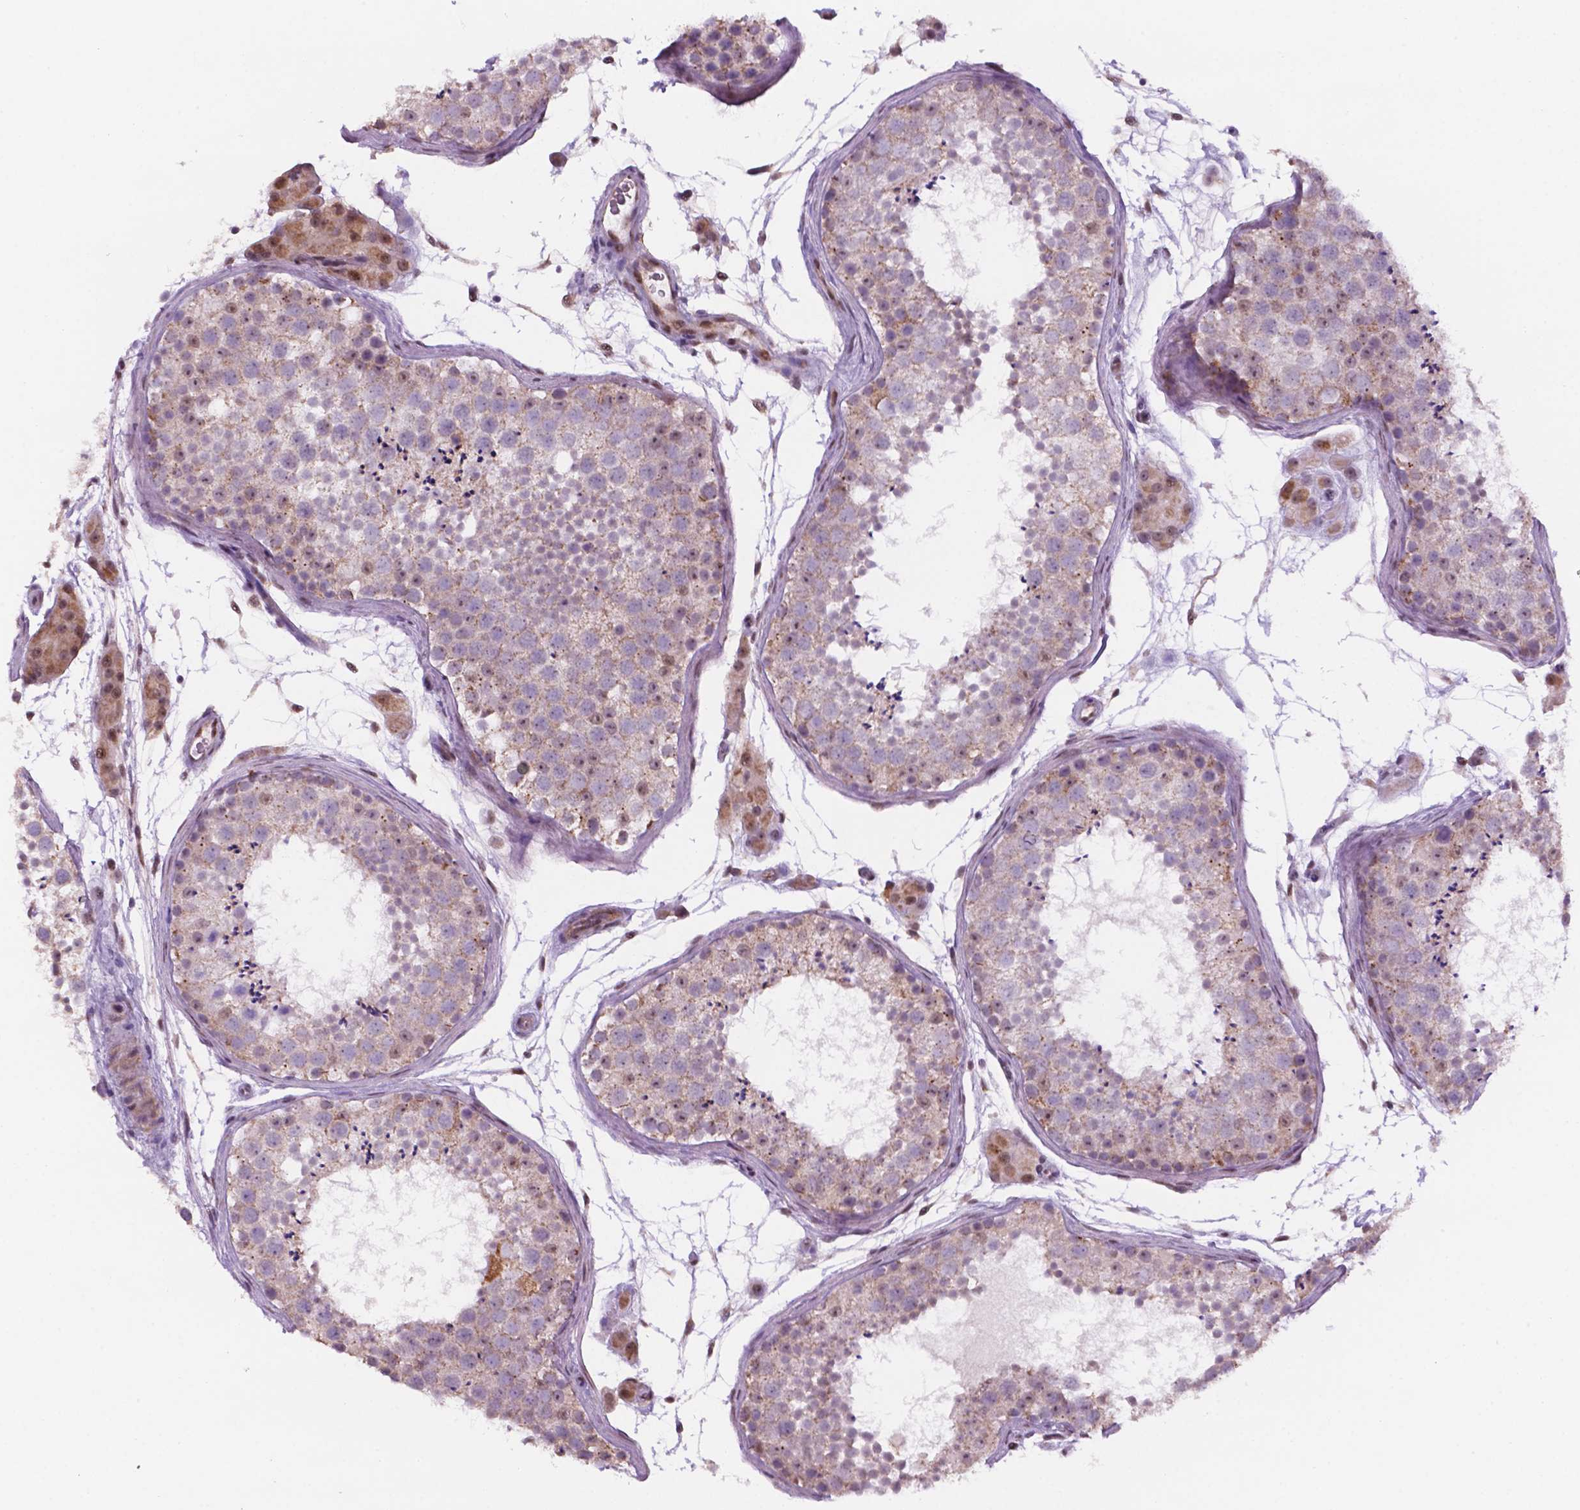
{"staining": {"intensity": "weak", "quantity": "25%-75%", "location": "cytoplasmic/membranous,nuclear"}, "tissue": "testis", "cell_type": "Cells in seminiferous ducts", "image_type": "normal", "snomed": [{"axis": "morphology", "description": "Normal tissue, NOS"}, {"axis": "topography", "description": "Testis"}], "caption": "Protein positivity by immunohistochemistry (IHC) shows weak cytoplasmic/membranous,nuclear expression in about 25%-75% of cells in seminiferous ducts in benign testis. Nuclei are stained in blue.", "gene": "C18orf21", "patient": {"sex": "male", "age": 41}}